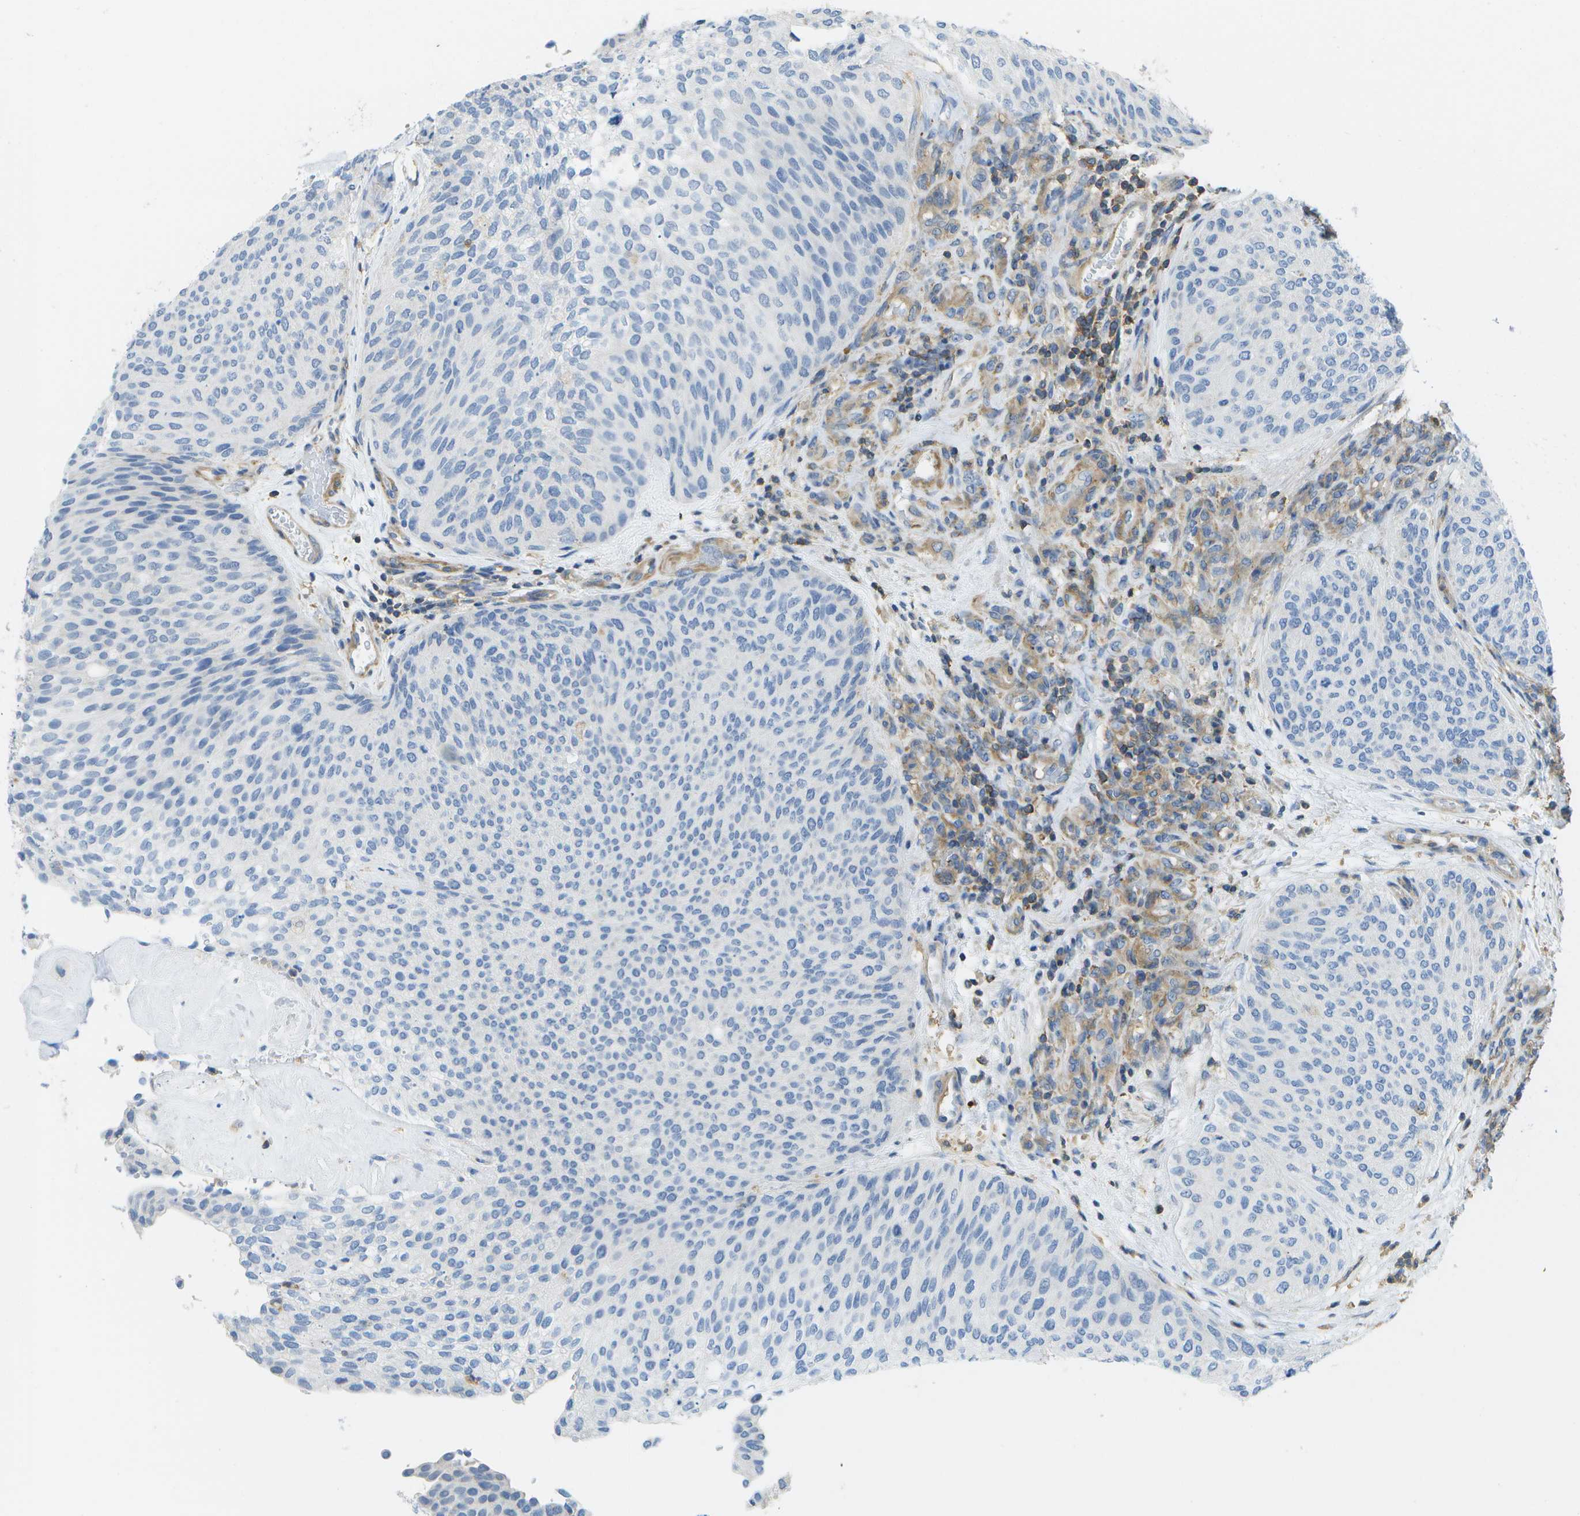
{"staining": {"intensity": "negative", "quantity": "none", "location": "none"}, "tissue": "urothelial cancer", "cell_type": "Tumor cells", "image_type": "cancer", "snomed": [{"axis": "morphology", "description": "Urothelial carcinoma, Low grade"}, {"axis": "topography", "description": "Urinary bladder"}], "caption": "This is an immunohistochemistry (IHC) micrograph of urothelial cancer. There is no expression in tumor cells.", "gene": "RCSD1", "patient": {"sex": "female", "age": 79}}